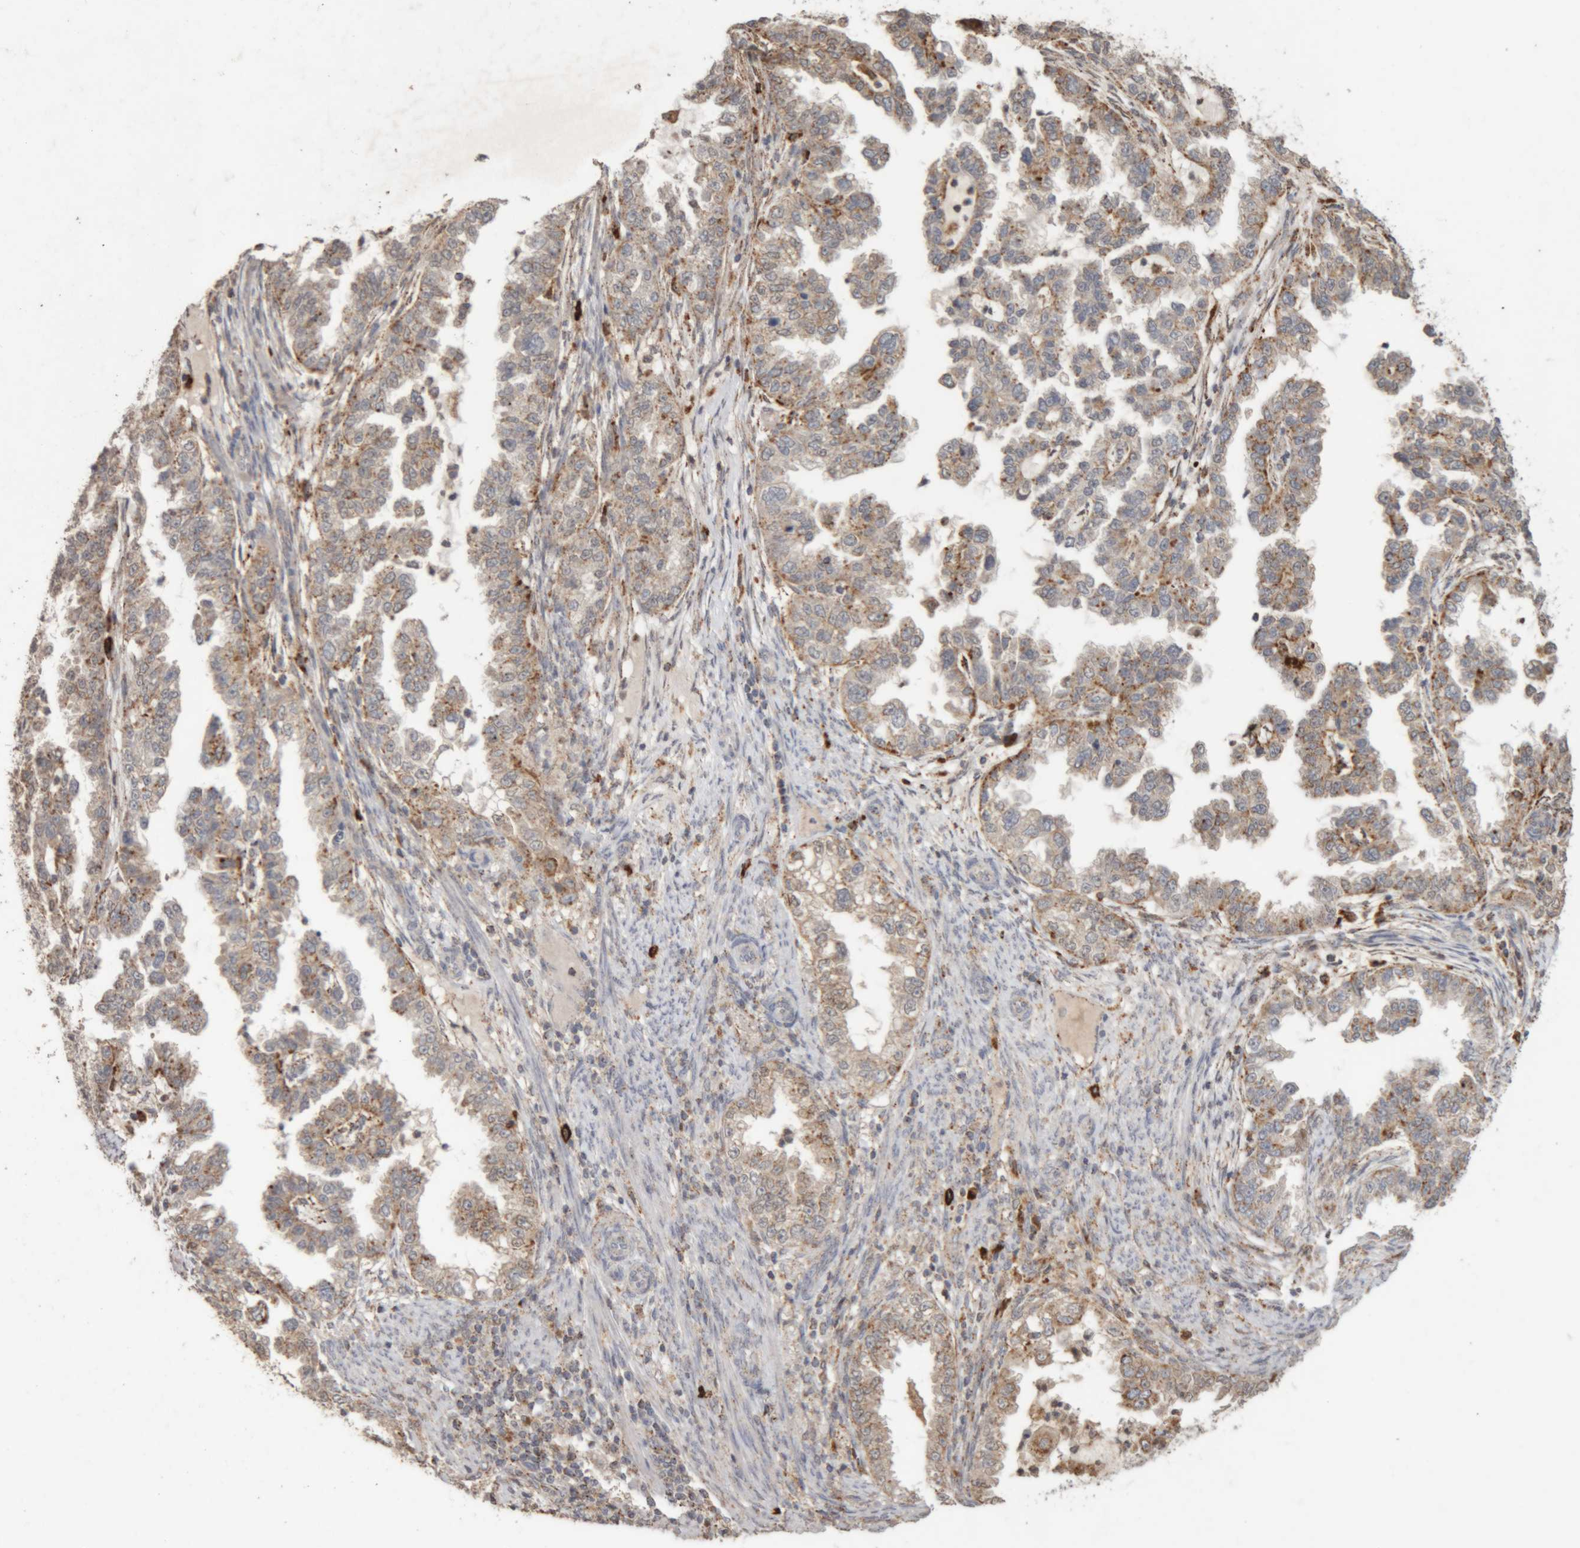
{"staining": {"intensity": "weak", "quantity": ">75%", "location": "cytoplasmic/membranous"}, "tissue": "endometrial cancer", "cell_type": "Tumor cells", "image_type": "cancer", "snomed": [{"axis": "morphology", "description": "Adenocarcinoma, NOS"}, {"axis": "topography", "description": "Endometrium"}], "caption": "Immunohistochemistry (IHC) of endometrial cancer (adenocarcinoma) exhibits low levels of weak cytoplasmic/membranous expression in approximately >75% of tumor cells.", "gene": "ARSA", "patient": {"sex": "female", "age": 85}}